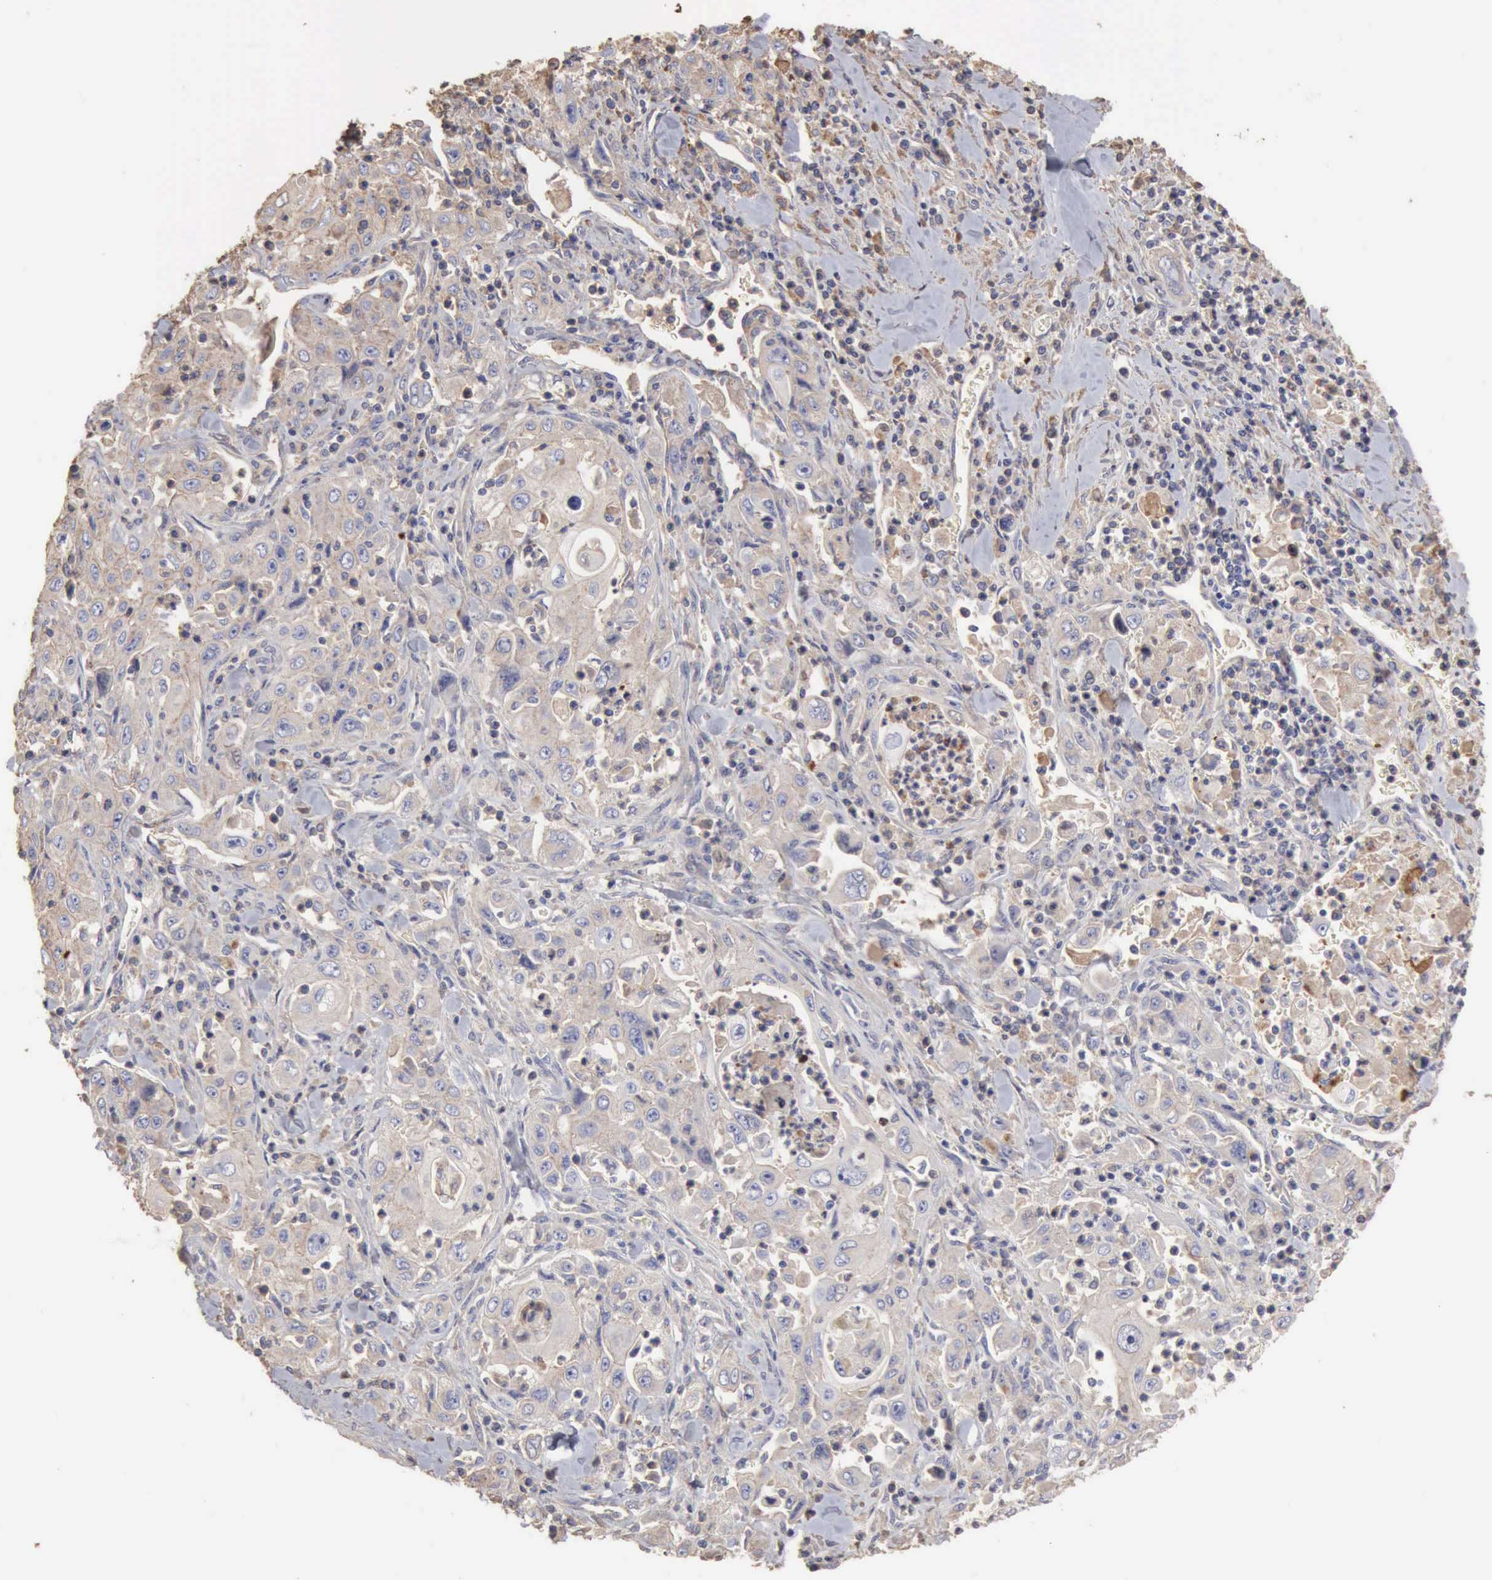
{"staining": {"intensity": "weak", "quantity": "25%-75%", "location": "cytoplasmic/membranous"}, "tissue": "pancreatic cancer", "cell_type": "Tumor cells", "image_type": "cancer", "snomed": [{"axis": "morphology", "description": "Adenocarcinoma, NOS"}, {"axis": "topography", "description": "Pancreas"}], "caption": "A photomicrograph of pancreatic cancer (adenocarcinoma) stained for a protein displays weak cytoplasmic/membranous brown staining in tumor cells. (brown staining indicates protein expression, while blue staining denotes nuclei).", "gene": "SERPINA1", "patient": {"sex": "male", "age": 70}}